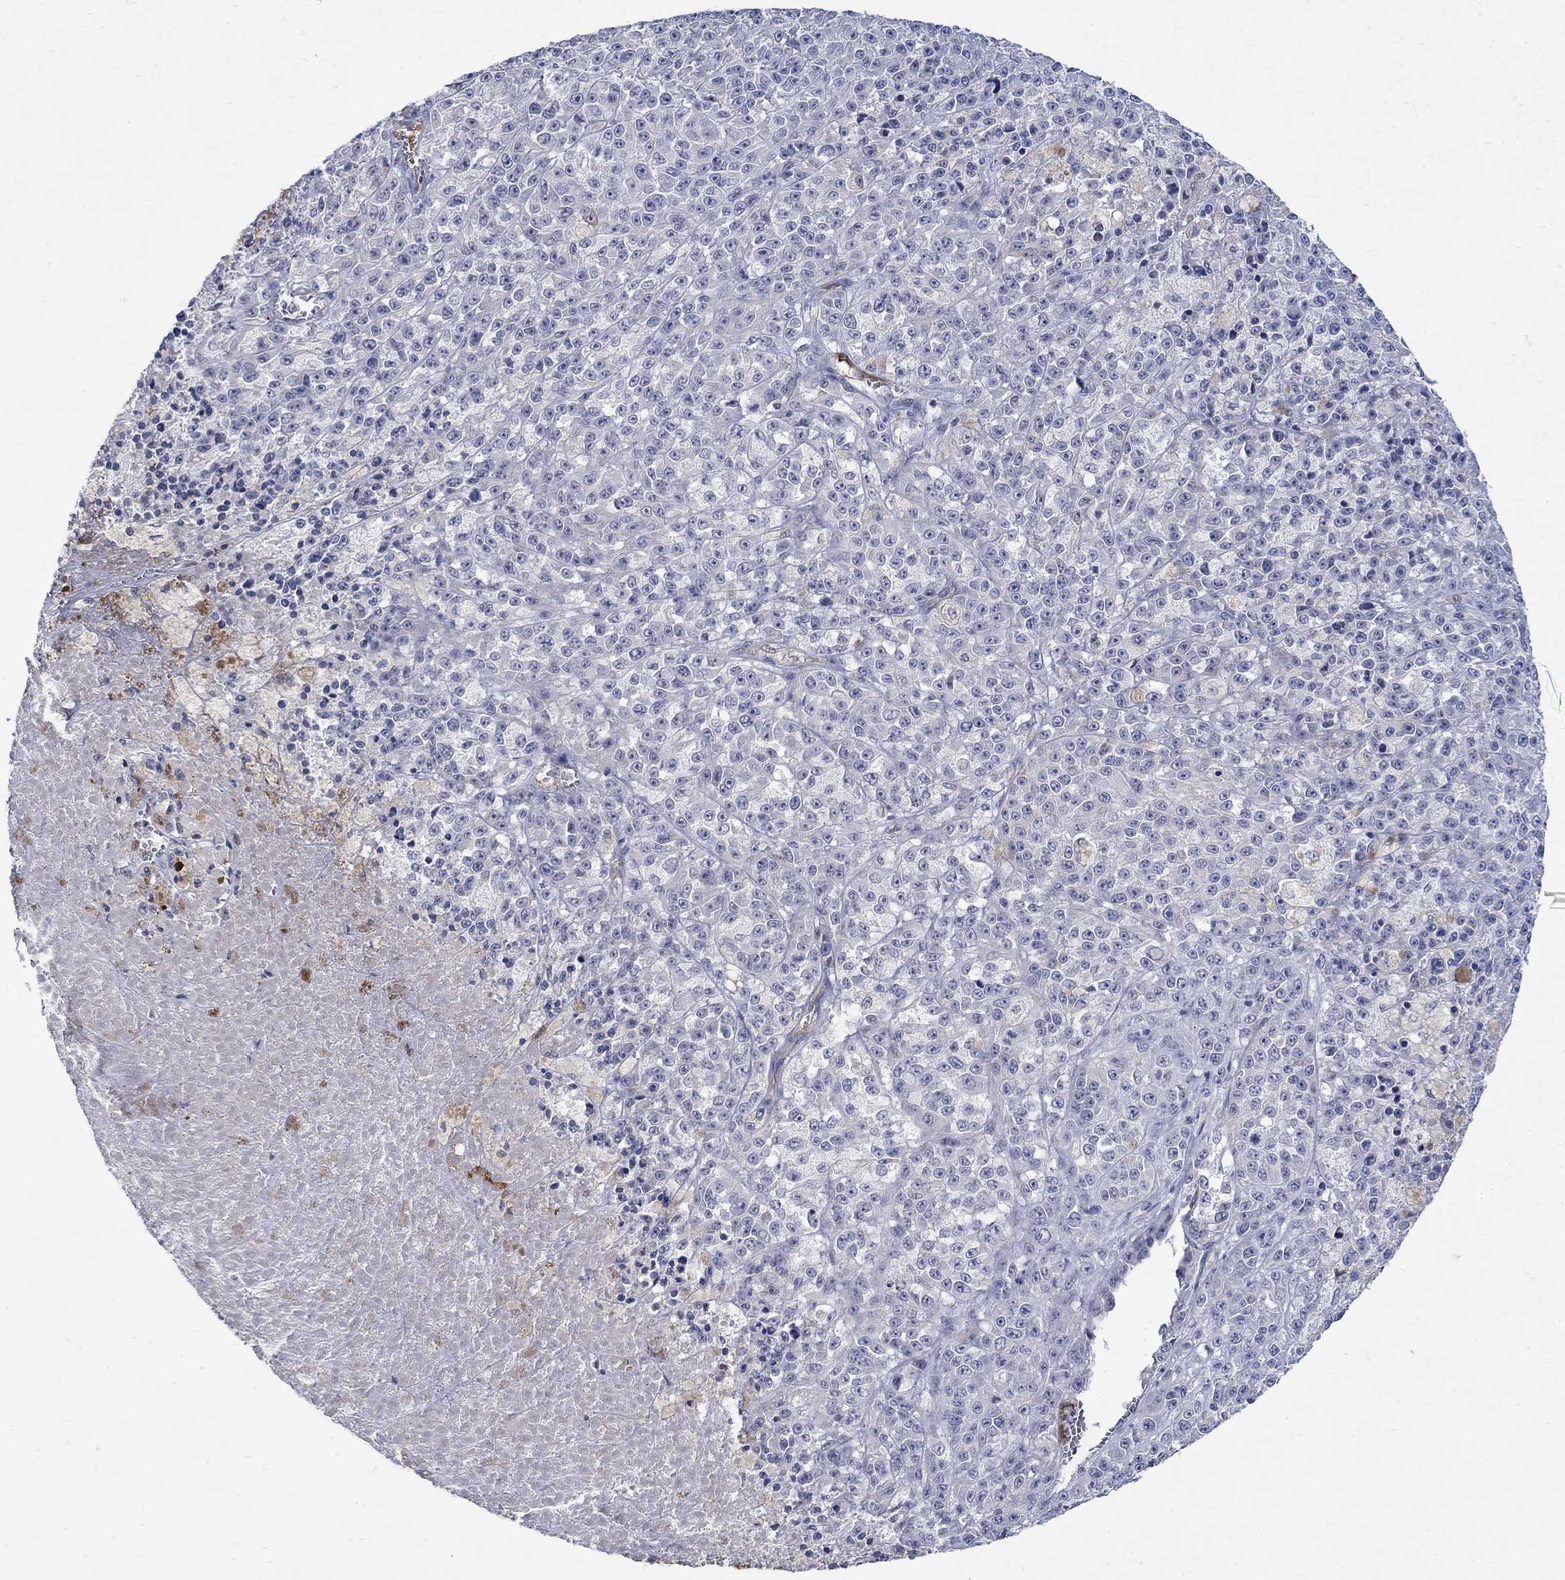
{"staining": {"intensity": "negative", "quantity": "none", "location": "none"}, "tissue": "melanoma", "cell_type": "Tumor cells", "image_type": "cancer", "snomed": [{"axis": "morphology", "description": "Malignant melanoma, NOS"}, {"axis": "topography", "description": "Skin"}], "caption": "IHC micrograph of melanoma stained for a protein (brown), which displays no staining in tumor cells.", "gene": "TGM2", "patient": {"sex": "female", "age": 58}}